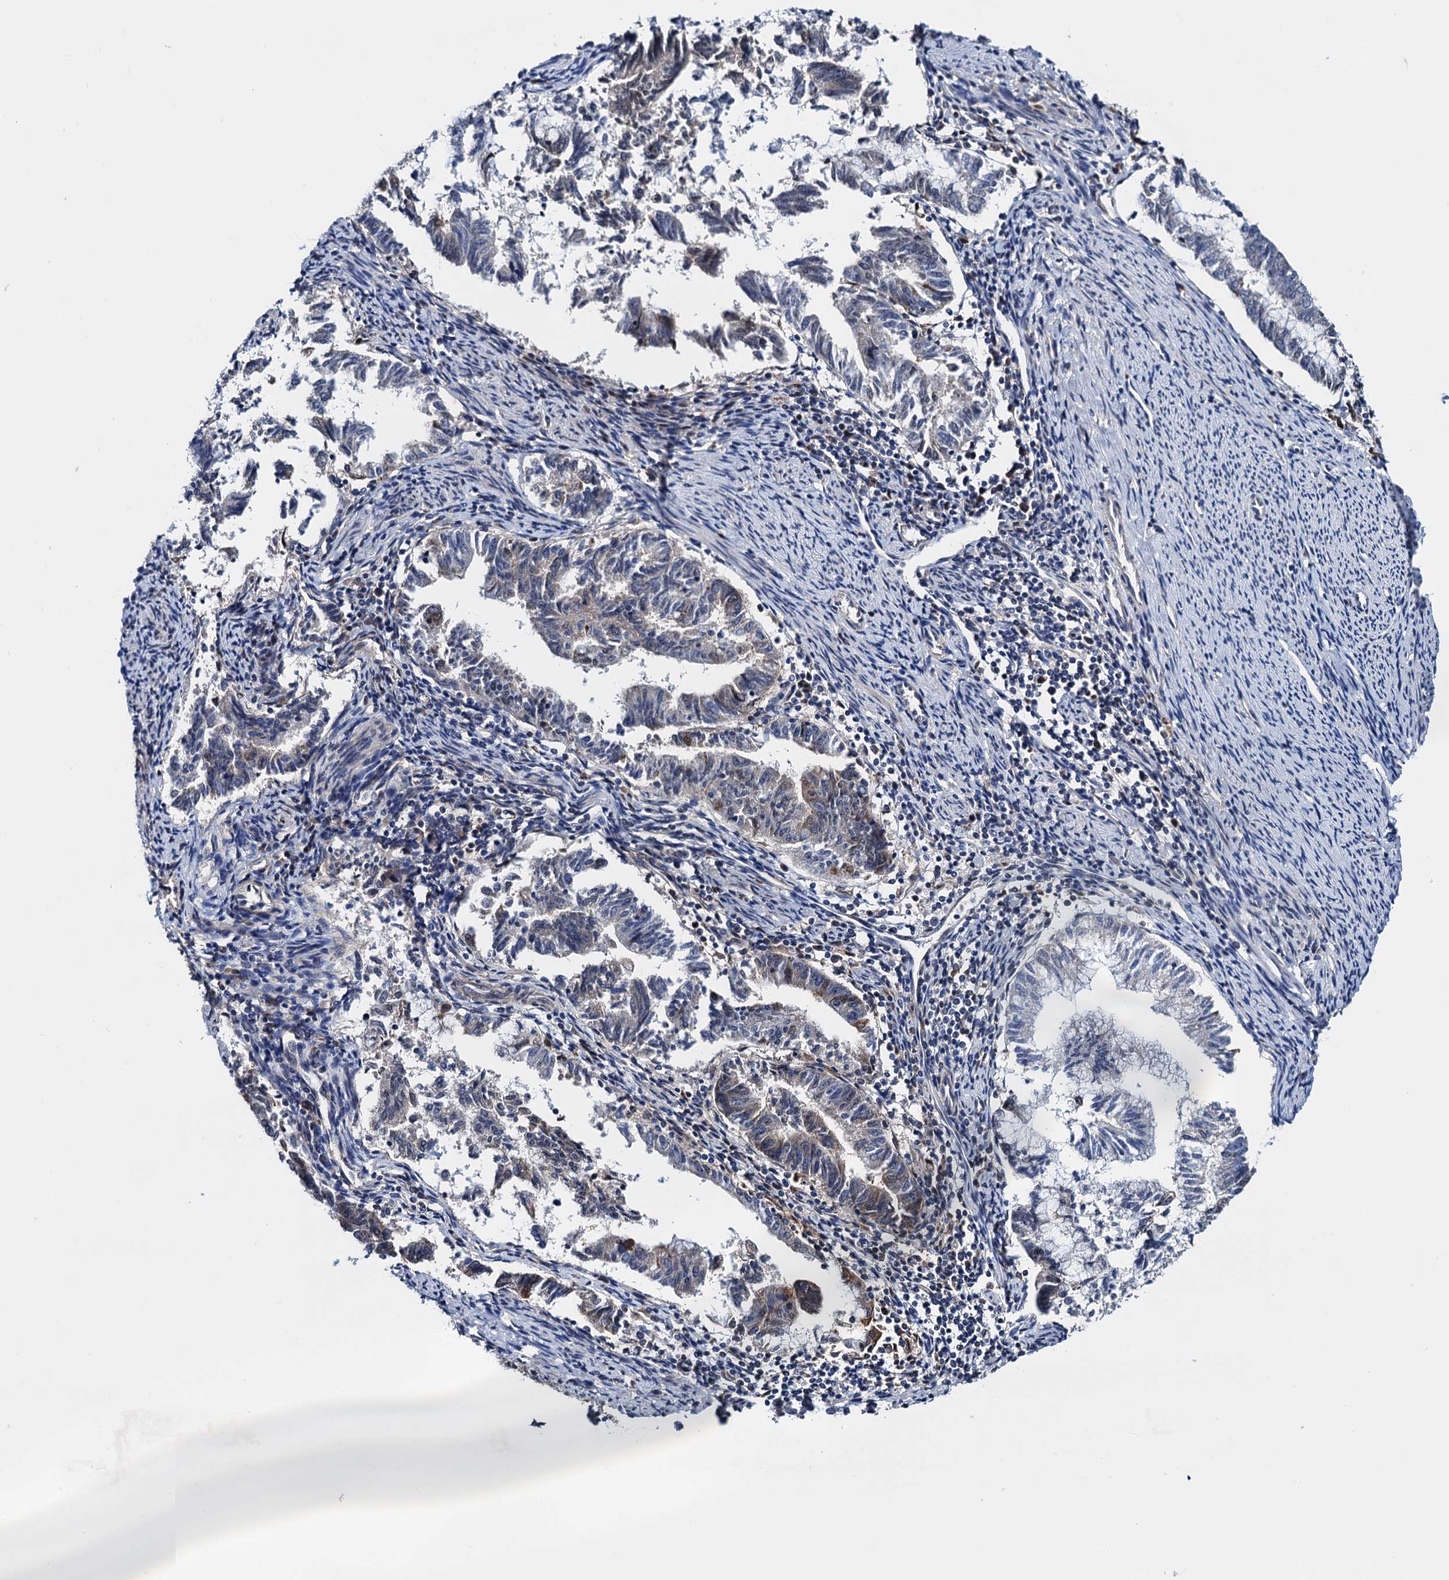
{"staining": {"intensity": "moderate", "quantity": "<25%", "location": "cytoplasmic/membranous"}, "tissue": "endometrial cancer", "cell_type": "Tumor cells", "image_type": "cancer", "snomed": [{"axis": "morphology", "description": "Adenocarcinoma, NOS"}, {"axis": "topography", "description": "Endometrium"}], "caption": "Human adenocarcinoma (endometrial) stained with a brown dye displays moderate cytoplasmic/membranous positive expression in approximately <25% of tumor cells.", "gene": "COA4", "patient": {"sex": "female", "age": 79}}